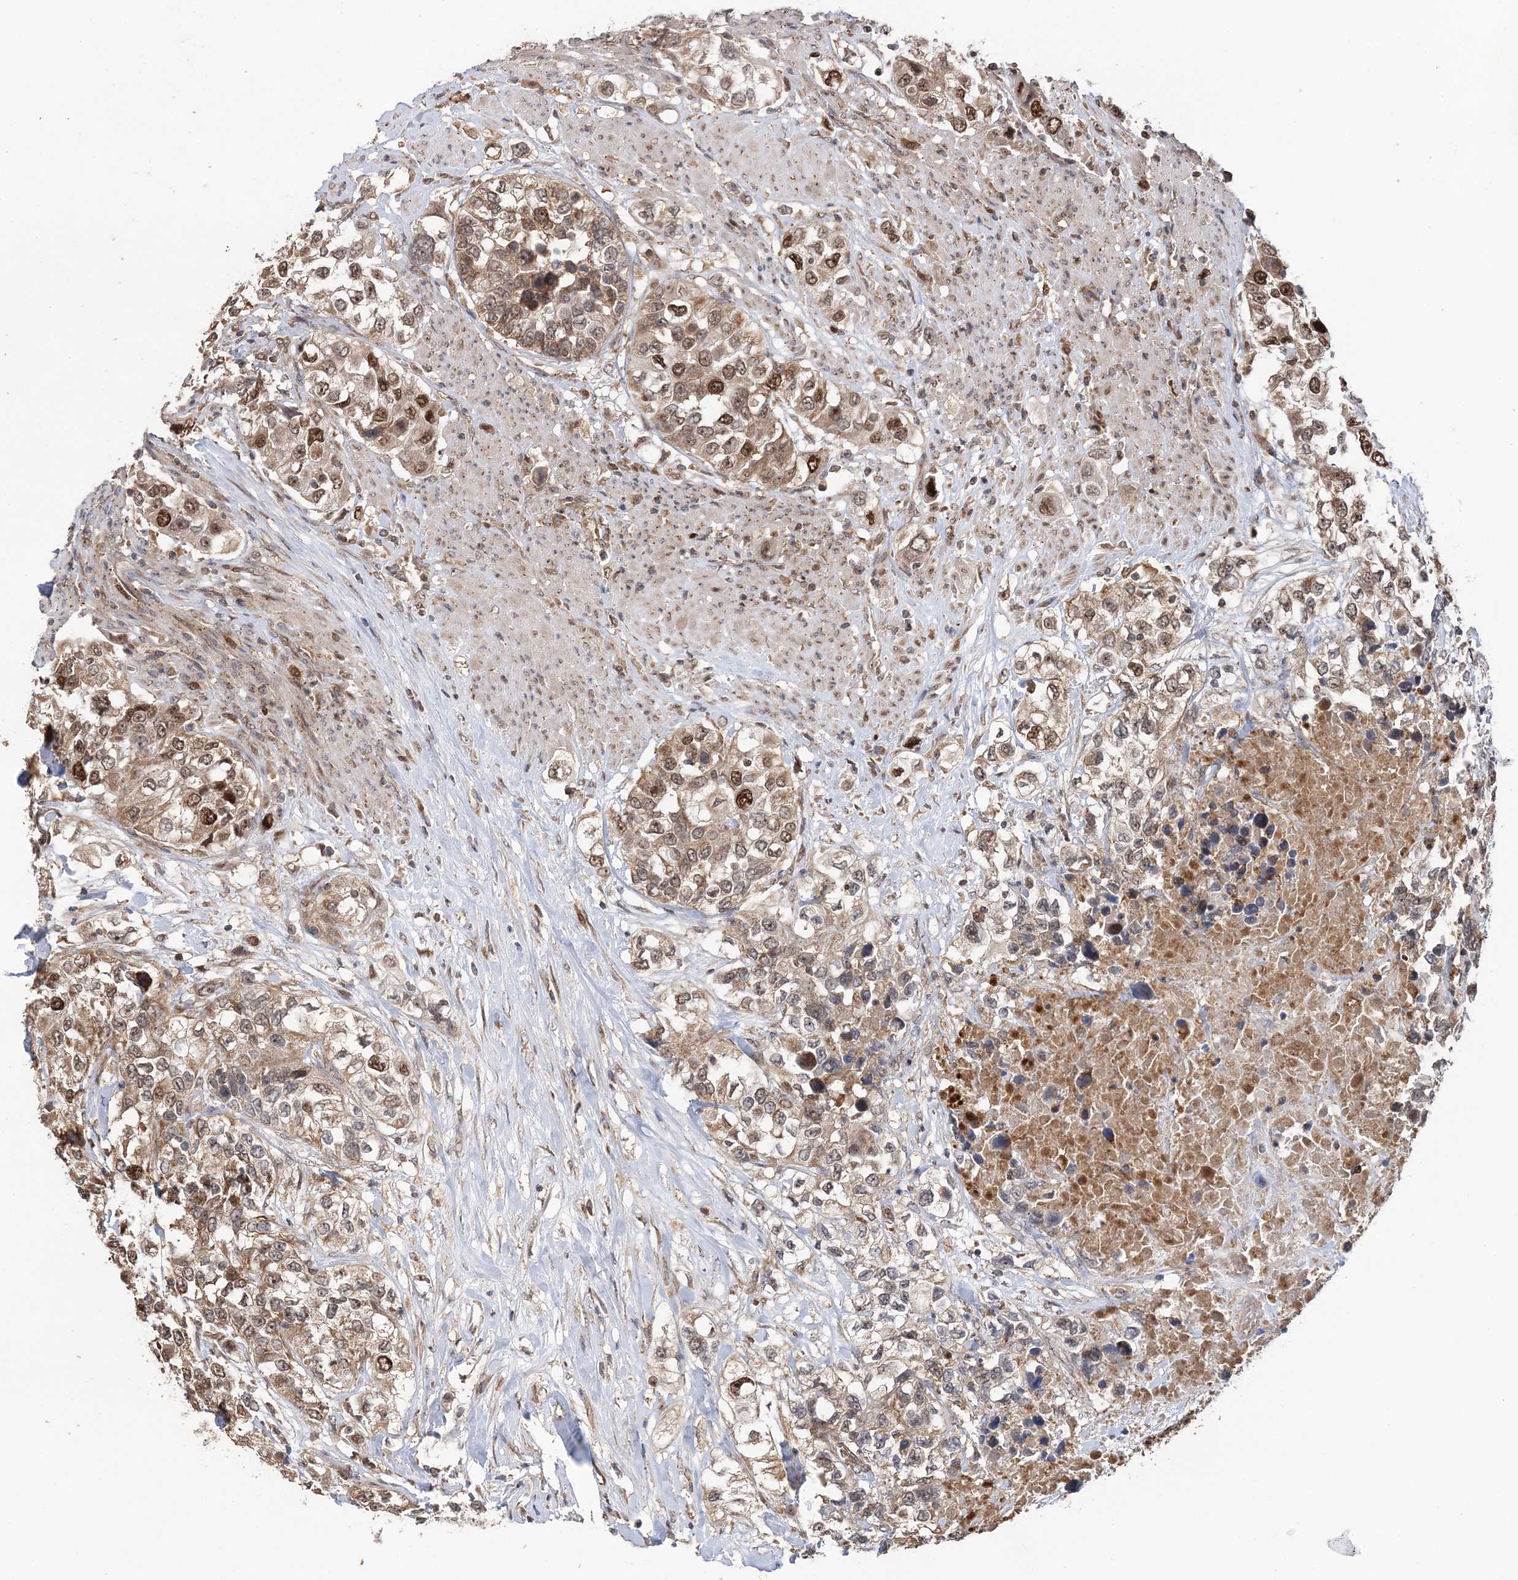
{"staining": {"intensity": "moderate", "quantity": ">75%", "location": "cytoplasmic/membranous,nuclear"}, "tissue": "urothelial cancer", "cell_type": "Tumor cells", "image_type": "cancer", "snomed": [{"axis": "morphology", "description": "Urothelial carcinoma, High grade"}, {"axis": "topography", "description": "Urinary bladder"}], "caption": "This image shows immunohistochemistry (IHC) staining of urothelial carcinoma (high-grade), with medium moderate cytoplasmic/membranous and nuclear staining in about >75% of tumor cells.", "gene": "KIF4A", "patient": {"sex": "female", "age": 80}}